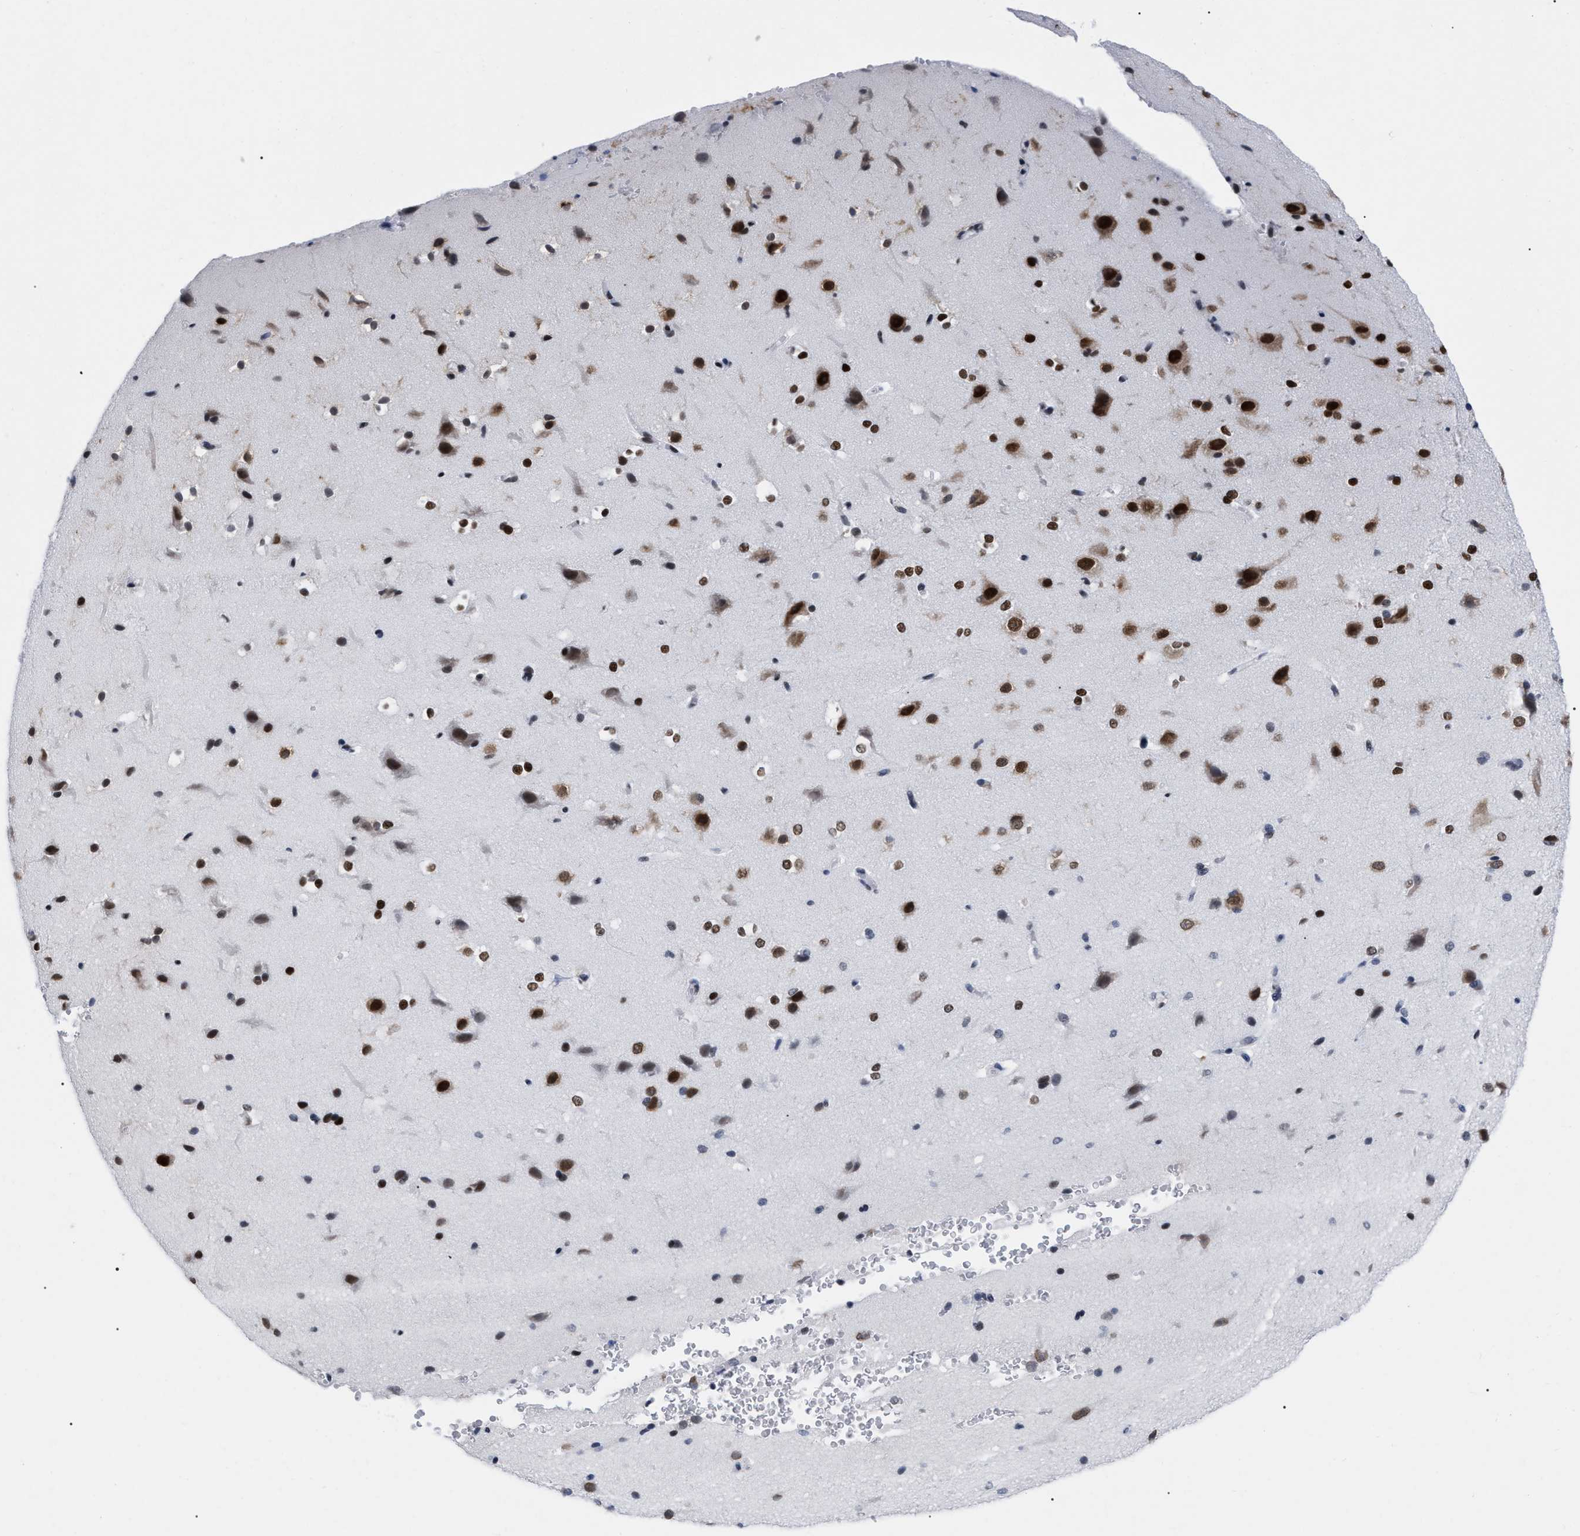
{"staining": {"intensity": "negative", "quantity": "none", "location": "none"}, "tissue": "cerebral cortex", "cell_type": "Endothelial cells", "image_type": "normal", "snomed": [{"axis": "morphology", "description": "Normal tissue, NOS"}, {"axis": "morphology", "description": "Developmental malformation"}, {"axis": "topography", "description": "Cerebral cortex"}], "caption": "Immunohistochemistry (IHC) histopathology image of unremarkable cerebral cortex: human cerebral cortex stained with DAB (3,3'-diaminobenzidine) reveals no significant protein expression in endothelial cells.", "gene": "TPR", "patient": {"sex": "female", "age": 30}}